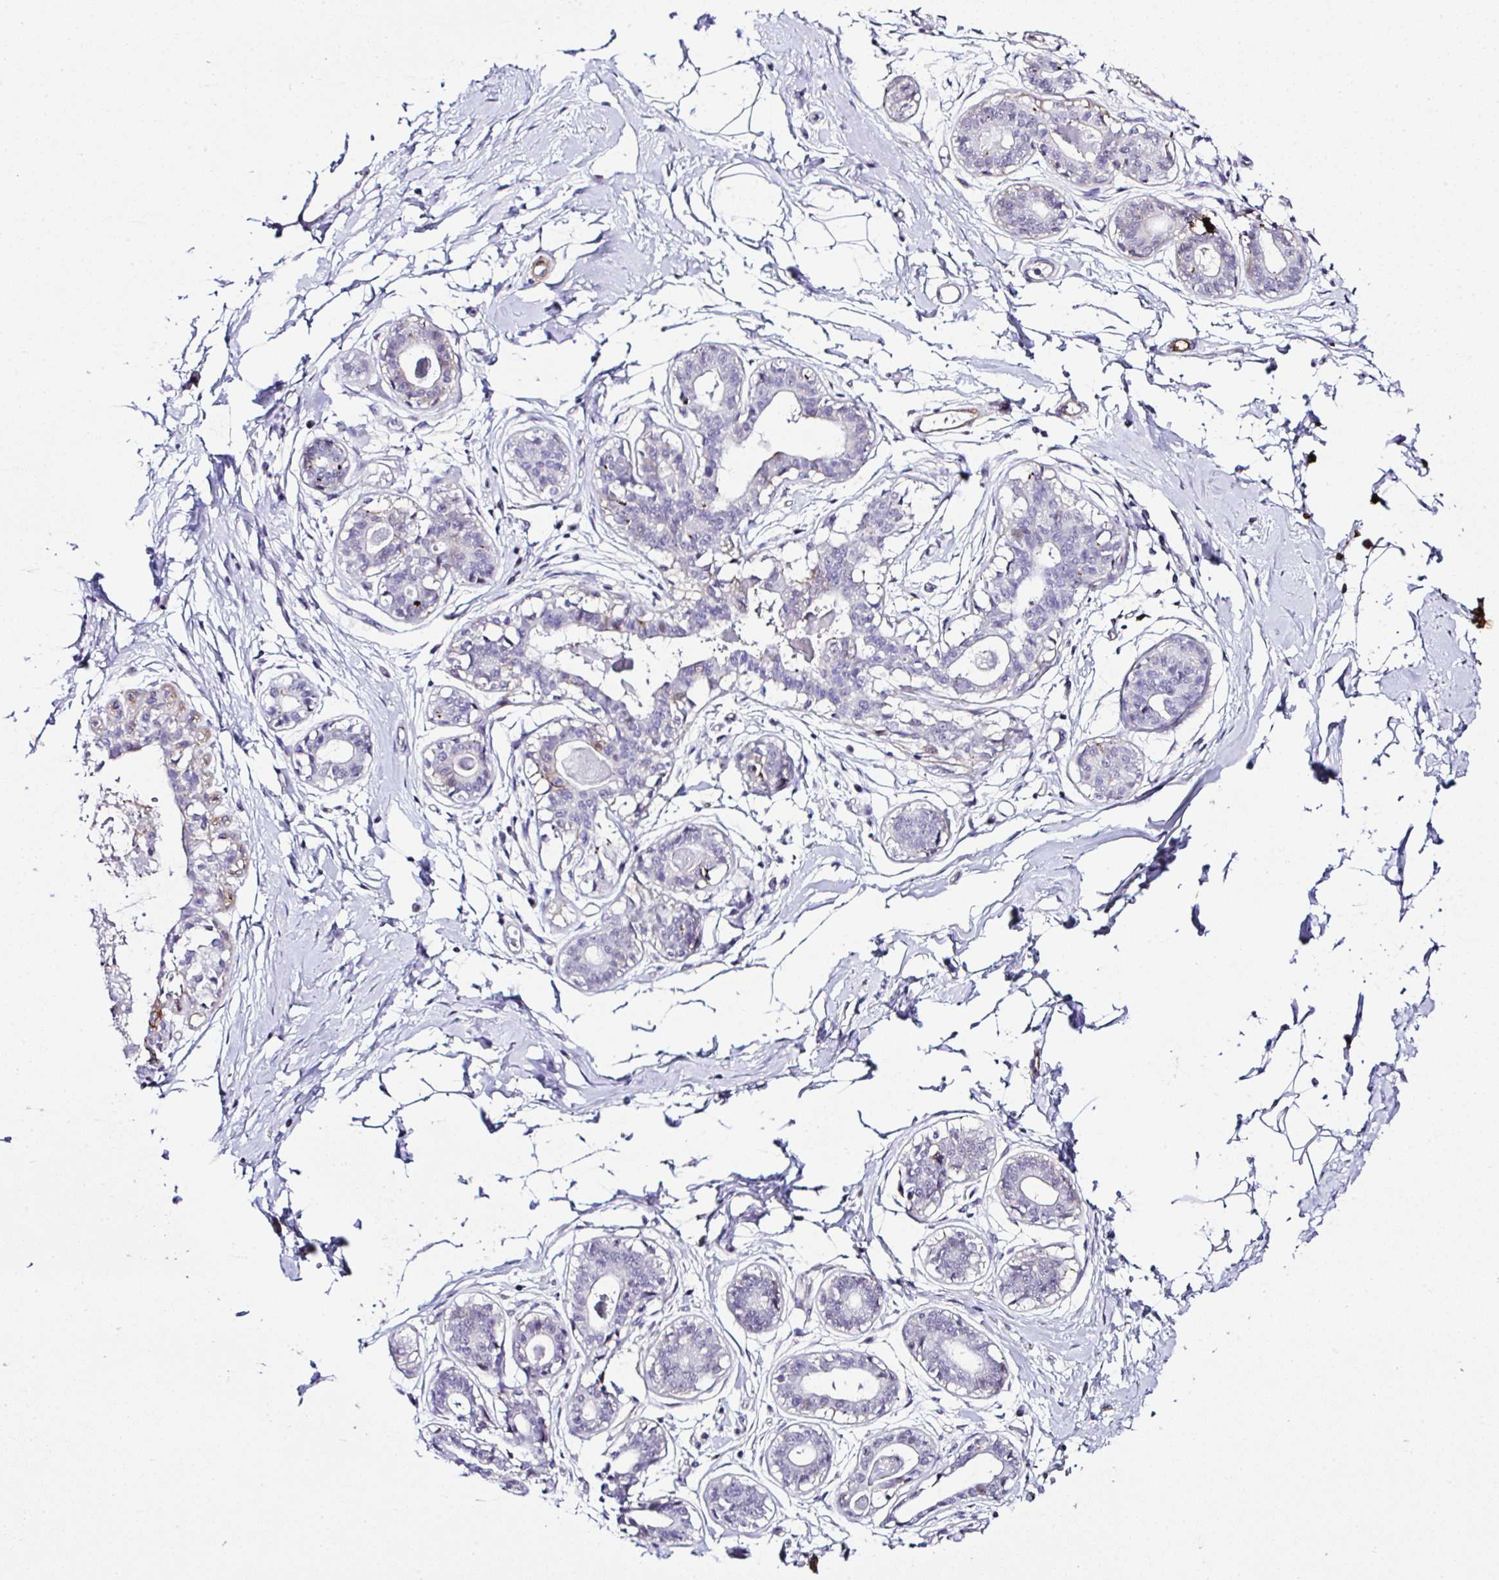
{"staining": {"intensity": "negative", "quantity": "none", "location": "none"}, "tissue": "breast", "cell_type": "Adipocytes", "image_type": "normal", "snomed": [{"axis": "morphology", "description": "Normal tissue, NOS"}, {"axis": "topography", "description": "Breast"}], "caption": "This is a photomicrograph of IHC staining of benign breast, which shows no expression in adipocytes. The staining was performed using DAB to visualize the protein expression in brown, while the nuclei were stained in blue with hematoxylin (Magnification: 20x).", "gene": "FBXO34", "patient": {"sex": "female", "age": 45}}